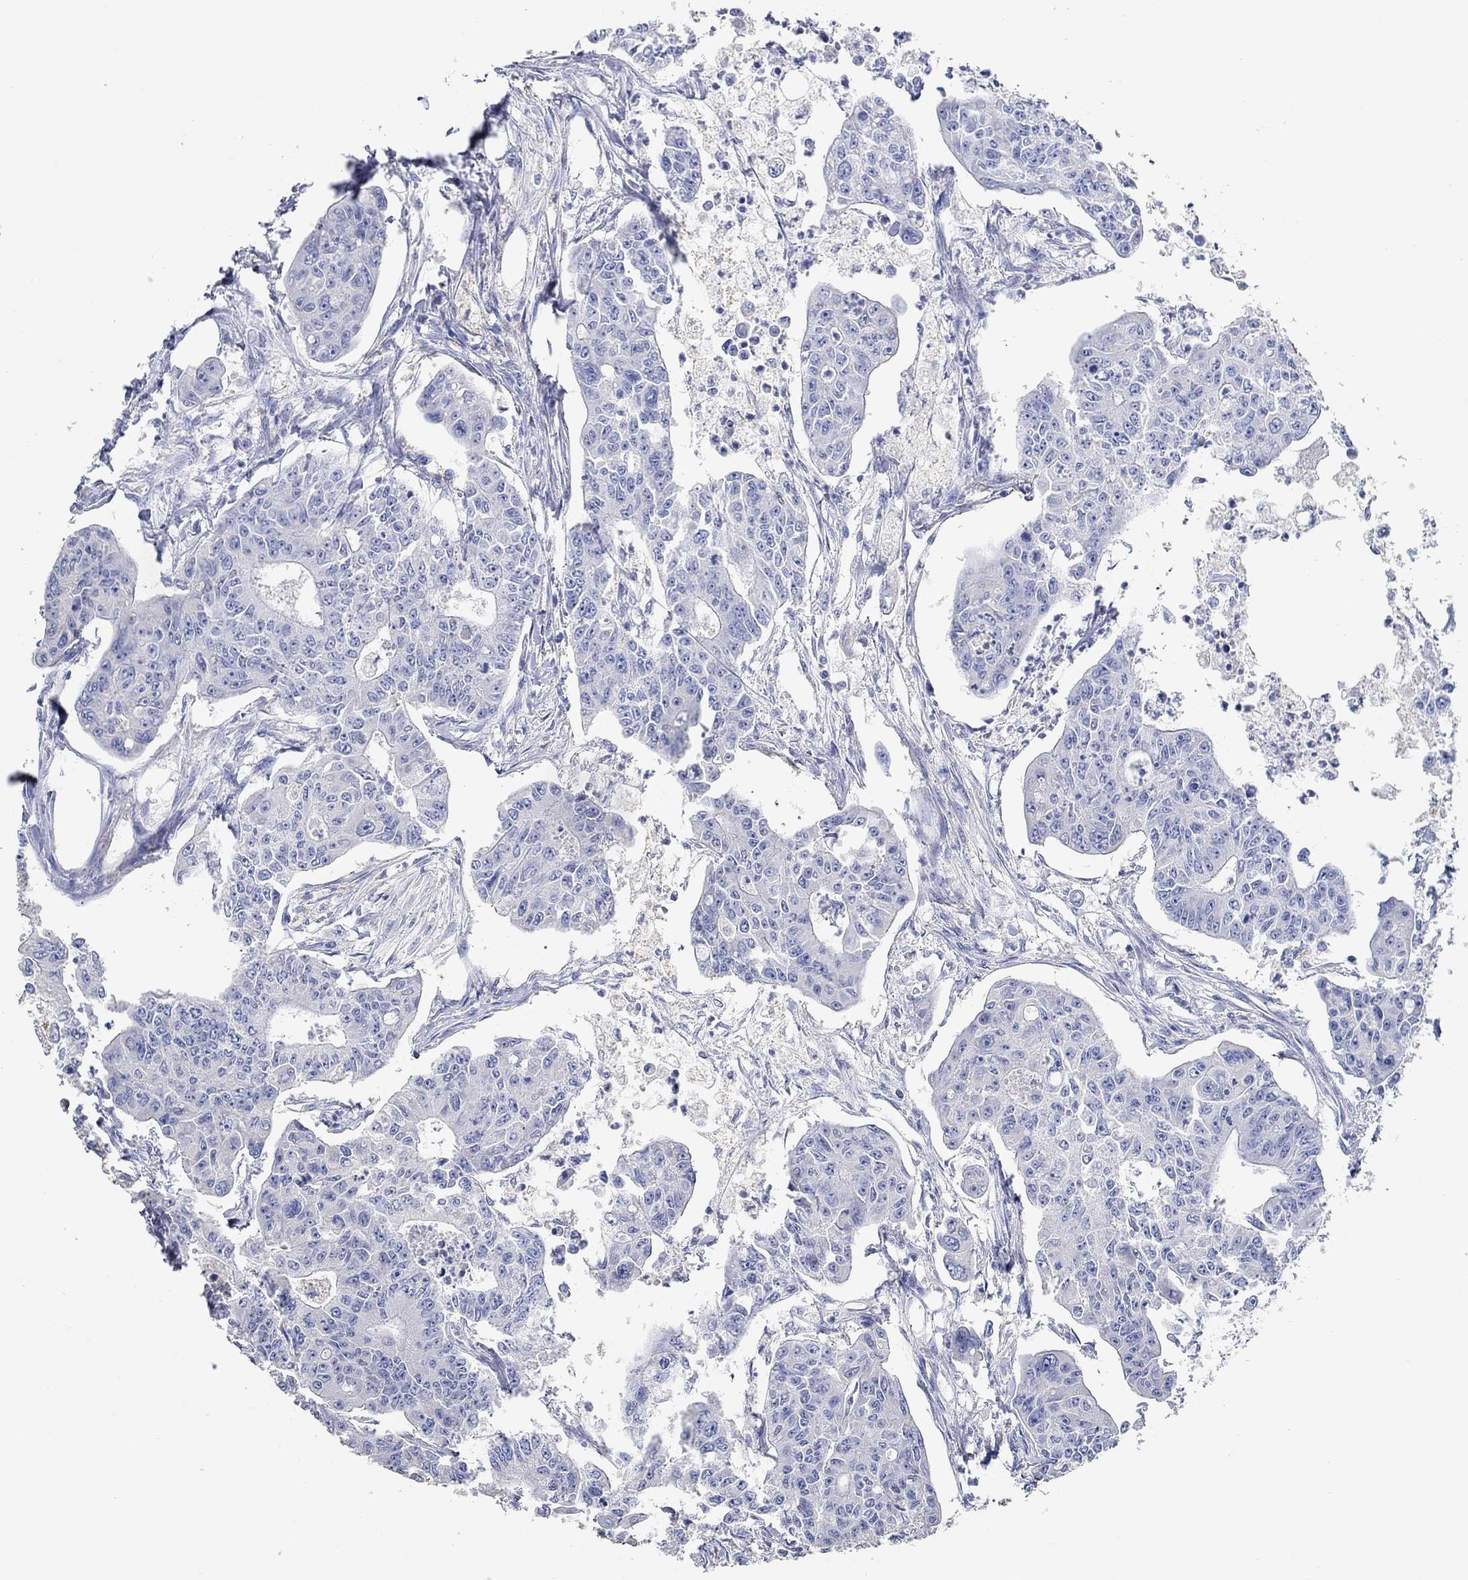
{"staining": {"intensity": "negative", "quantity": "none", "location": "none"}, "tissue": "colorectal cancer", "cell_type": "Tumor cells", "image_type": "cancer", "snomed": [{"axis": "morphology", "description": "Adenocarcinoma, NOS"}, {"axis": "topography", "description": "Colon"}], "caption": "Photomicrograph shows no significant protein expression in tumor cells of colorectal cancer.", "gene": "PPP1R17", "patient": {"sex": "male", "age": 70}}